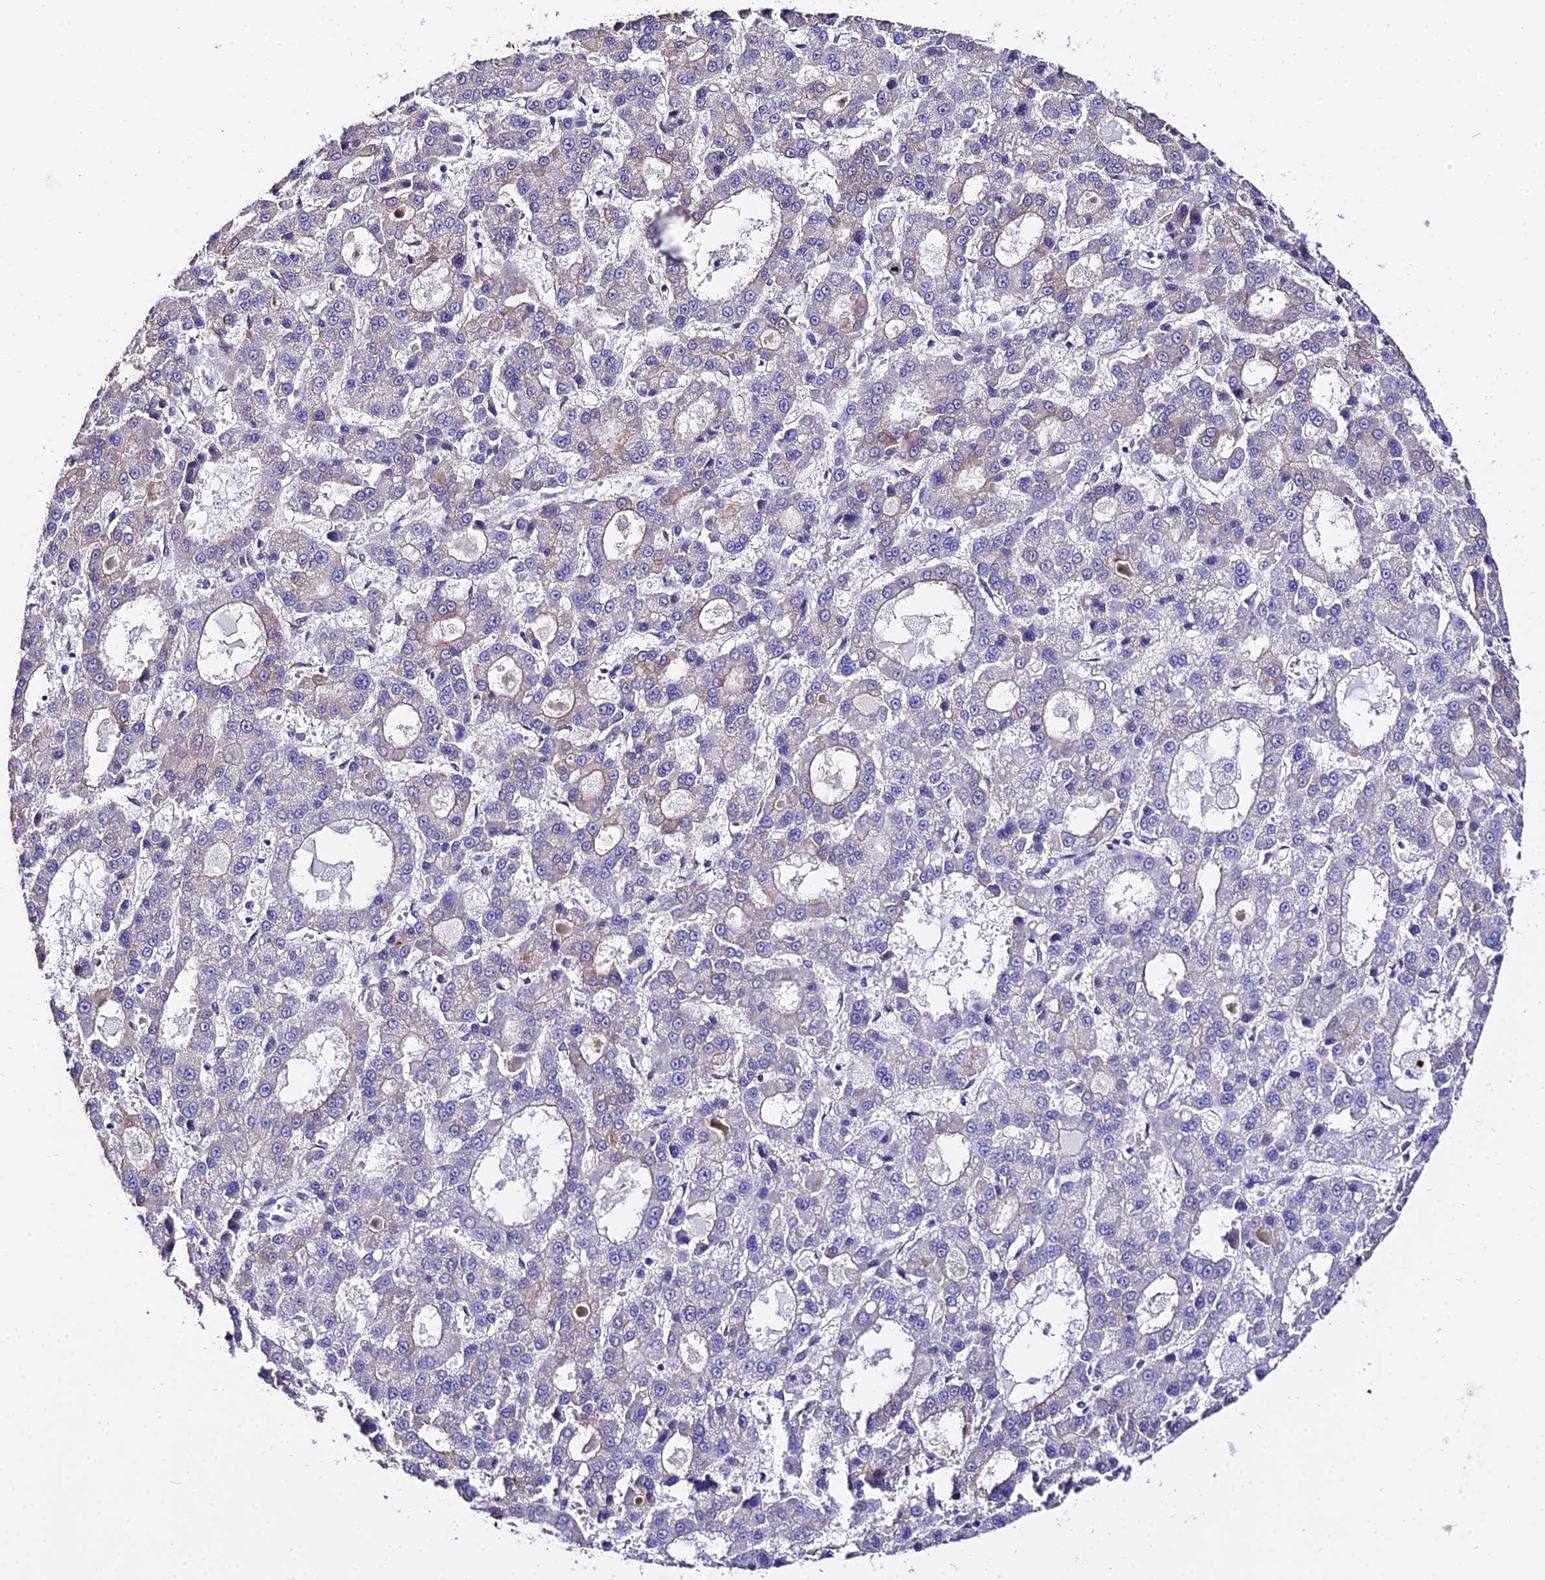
{"staining": {"intensity": "weak", "quantity": "<25%", "location": "cytoplasmic/membranous"}, "tissue": "liver cancer", "cell_type": "Tumor cells", "image_type": "cancer", "snomed": [{"axis": "morphology", "description": "Carcinoma, Hepatocellular, NOS"}, {"axis": "topography", "description": "Liver"}], "caption": "Human liver cancer stained for a protein using immunohistochemistry reveals no expression in tumor cells.", "gene": "DAW1", "patient": {"sex": "male", "age": 70}}